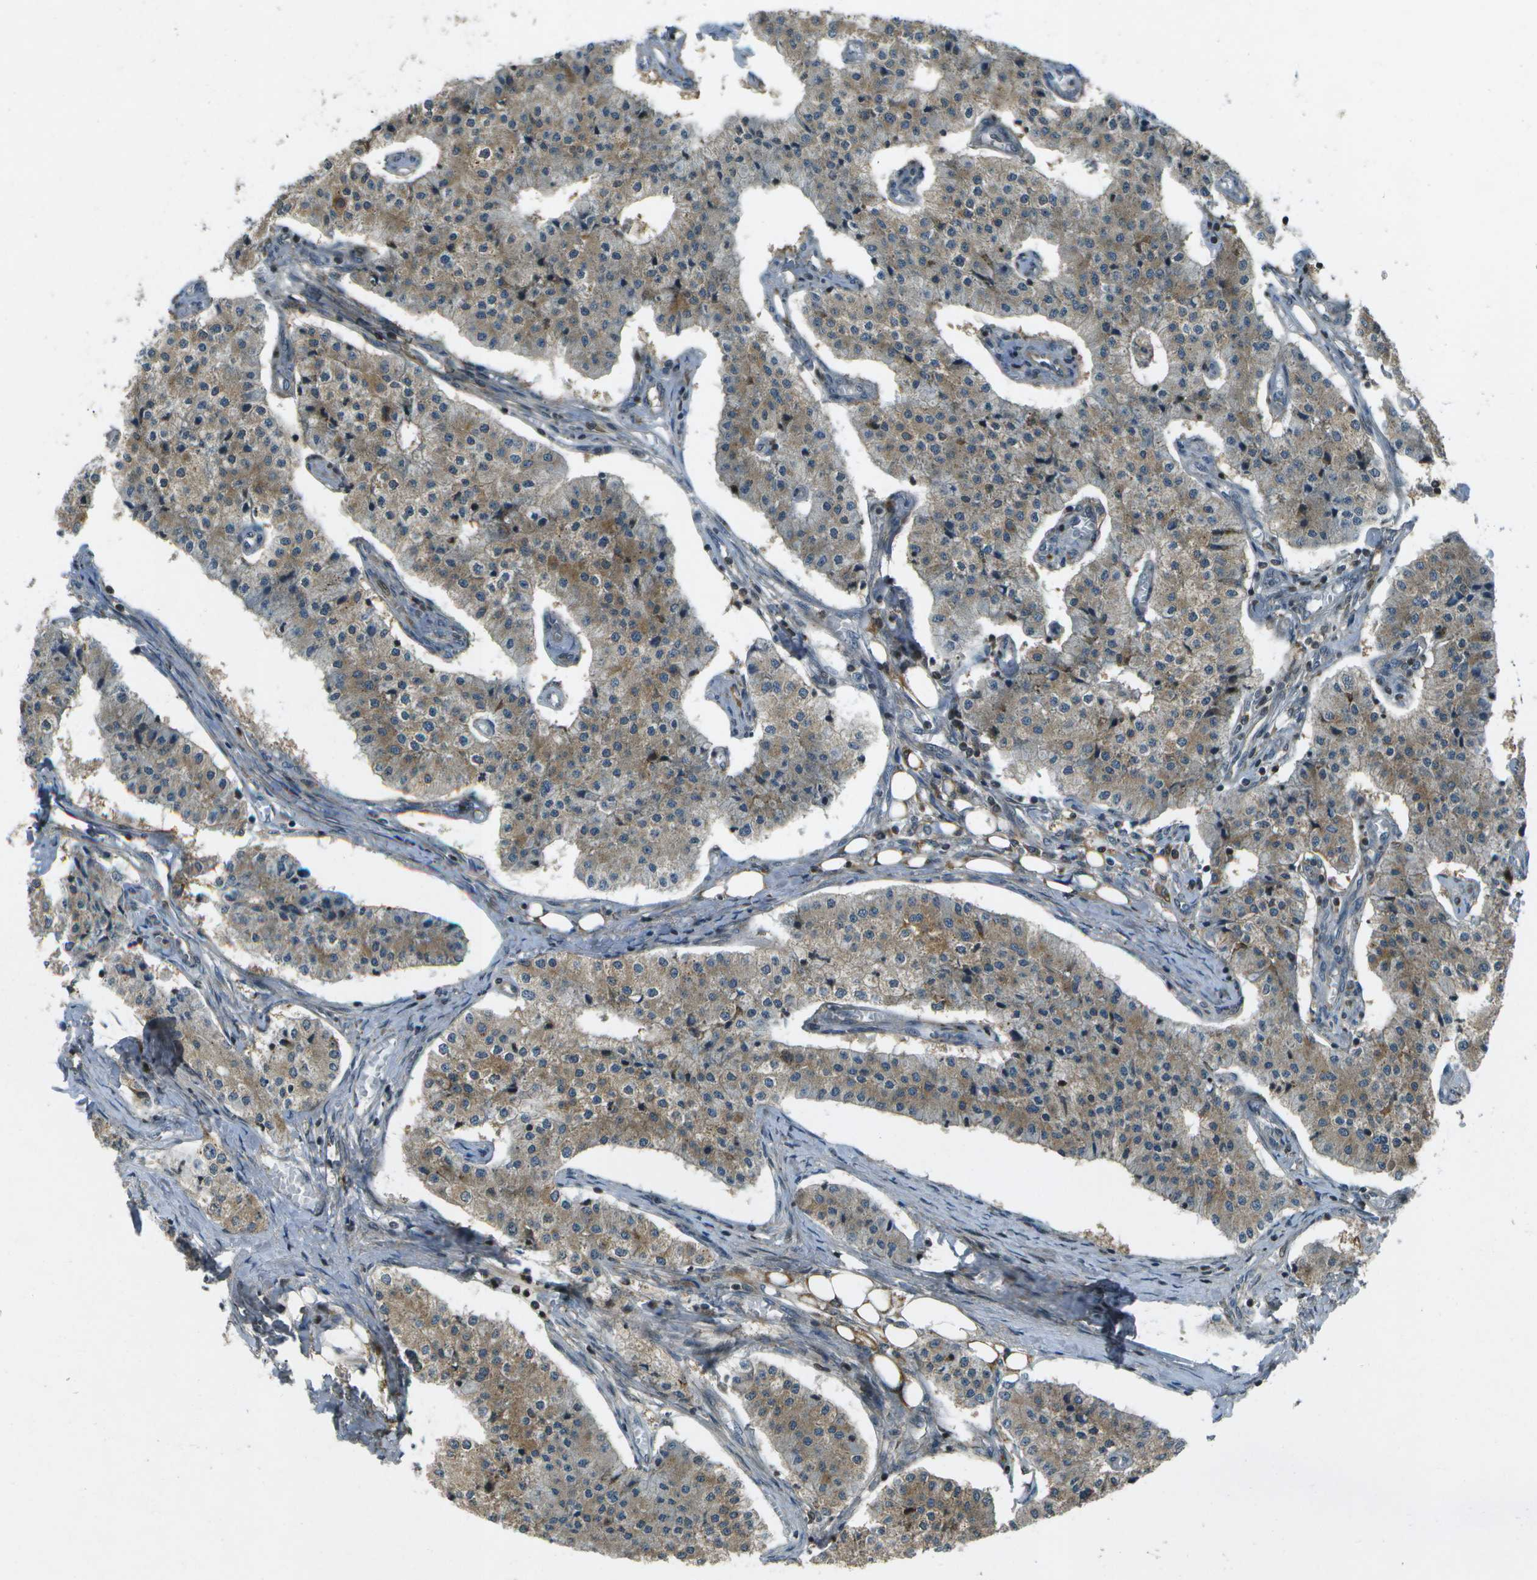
{"staining": {"intensity": "weak", "quantity": ">75%", "location": "cytoplasmic/membranous"}, "tissue": "carcinoid", "cell_type": "Tumor cells", "image_type": "cancer", "snomed": [{"axis": "morphology", "description": "Carcinoid, malignant, NOS"}, {"axis": "topography", "description": "Colon"}], "caption": "Carcinoid (malignant) tissue exhibits weak cytoplasmic/membranous positivity in about >75% of tumor cells", "gene": "TMEM19", "patient": {"sex": "female", "age": 52}}